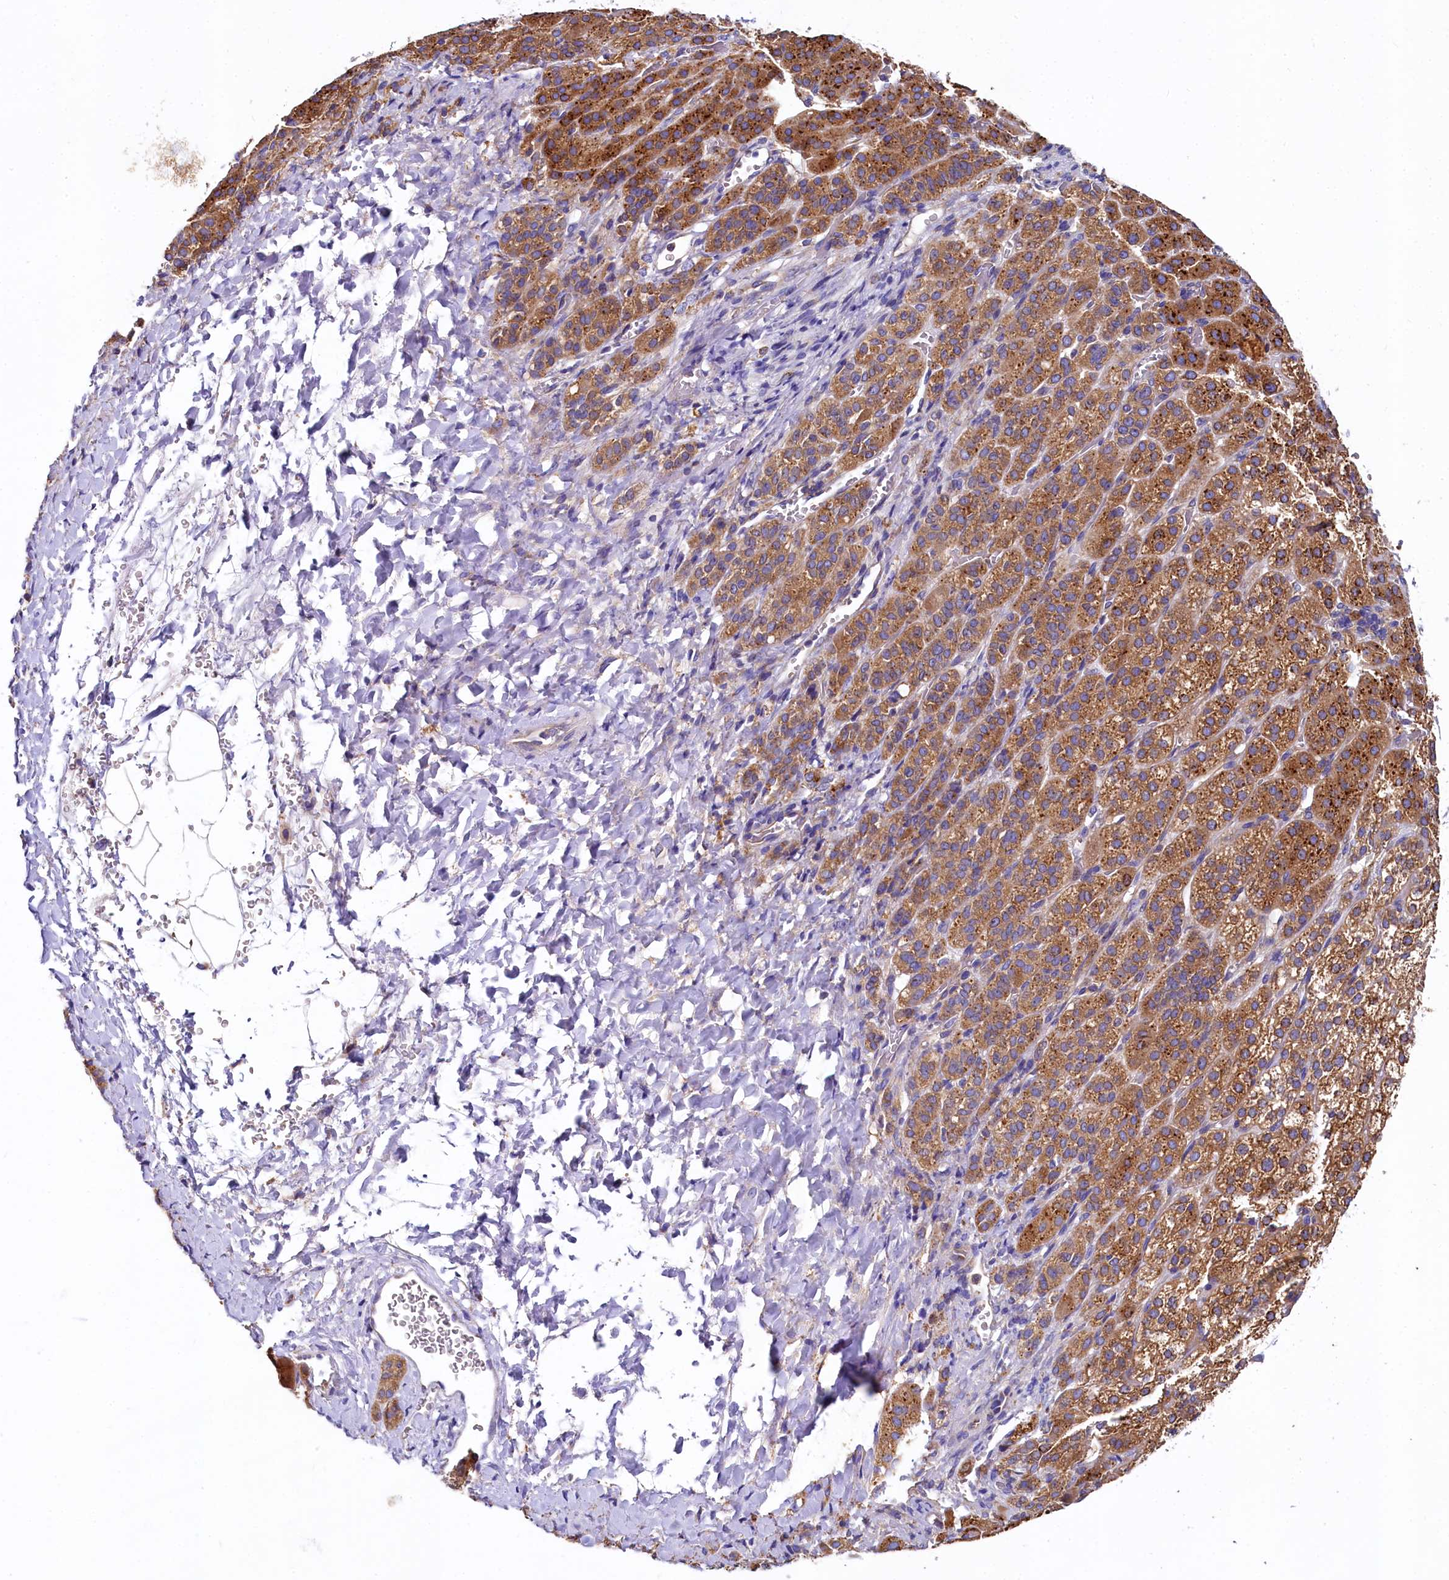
{"staining": {"intensity": "moderate", "quantity": ">75%", "location": "cytoplasmic/membranous"}, "tissue": "adrenal gland", "cell_type": "Glandular cells", "image_type": "normal", "snomed": [{"axis": "morphology", "description": "Normal tissue, NOS"}, {"axis": "topography", "description": "Adrenal gland"}], "caption": "High-power microscopy captured an immunohistochemistry photomicrograph of unremarkable adrenal gland, revealing moderate cytoplasmic/membranous expression in about >75% of glandular cells. The staining was performed using DAB, with brown indicating positive protein expression. Nuclei are stained blue with hematoxylin.", "gene": "QARS1", "patient": {"sex": "female", "age": 57}}